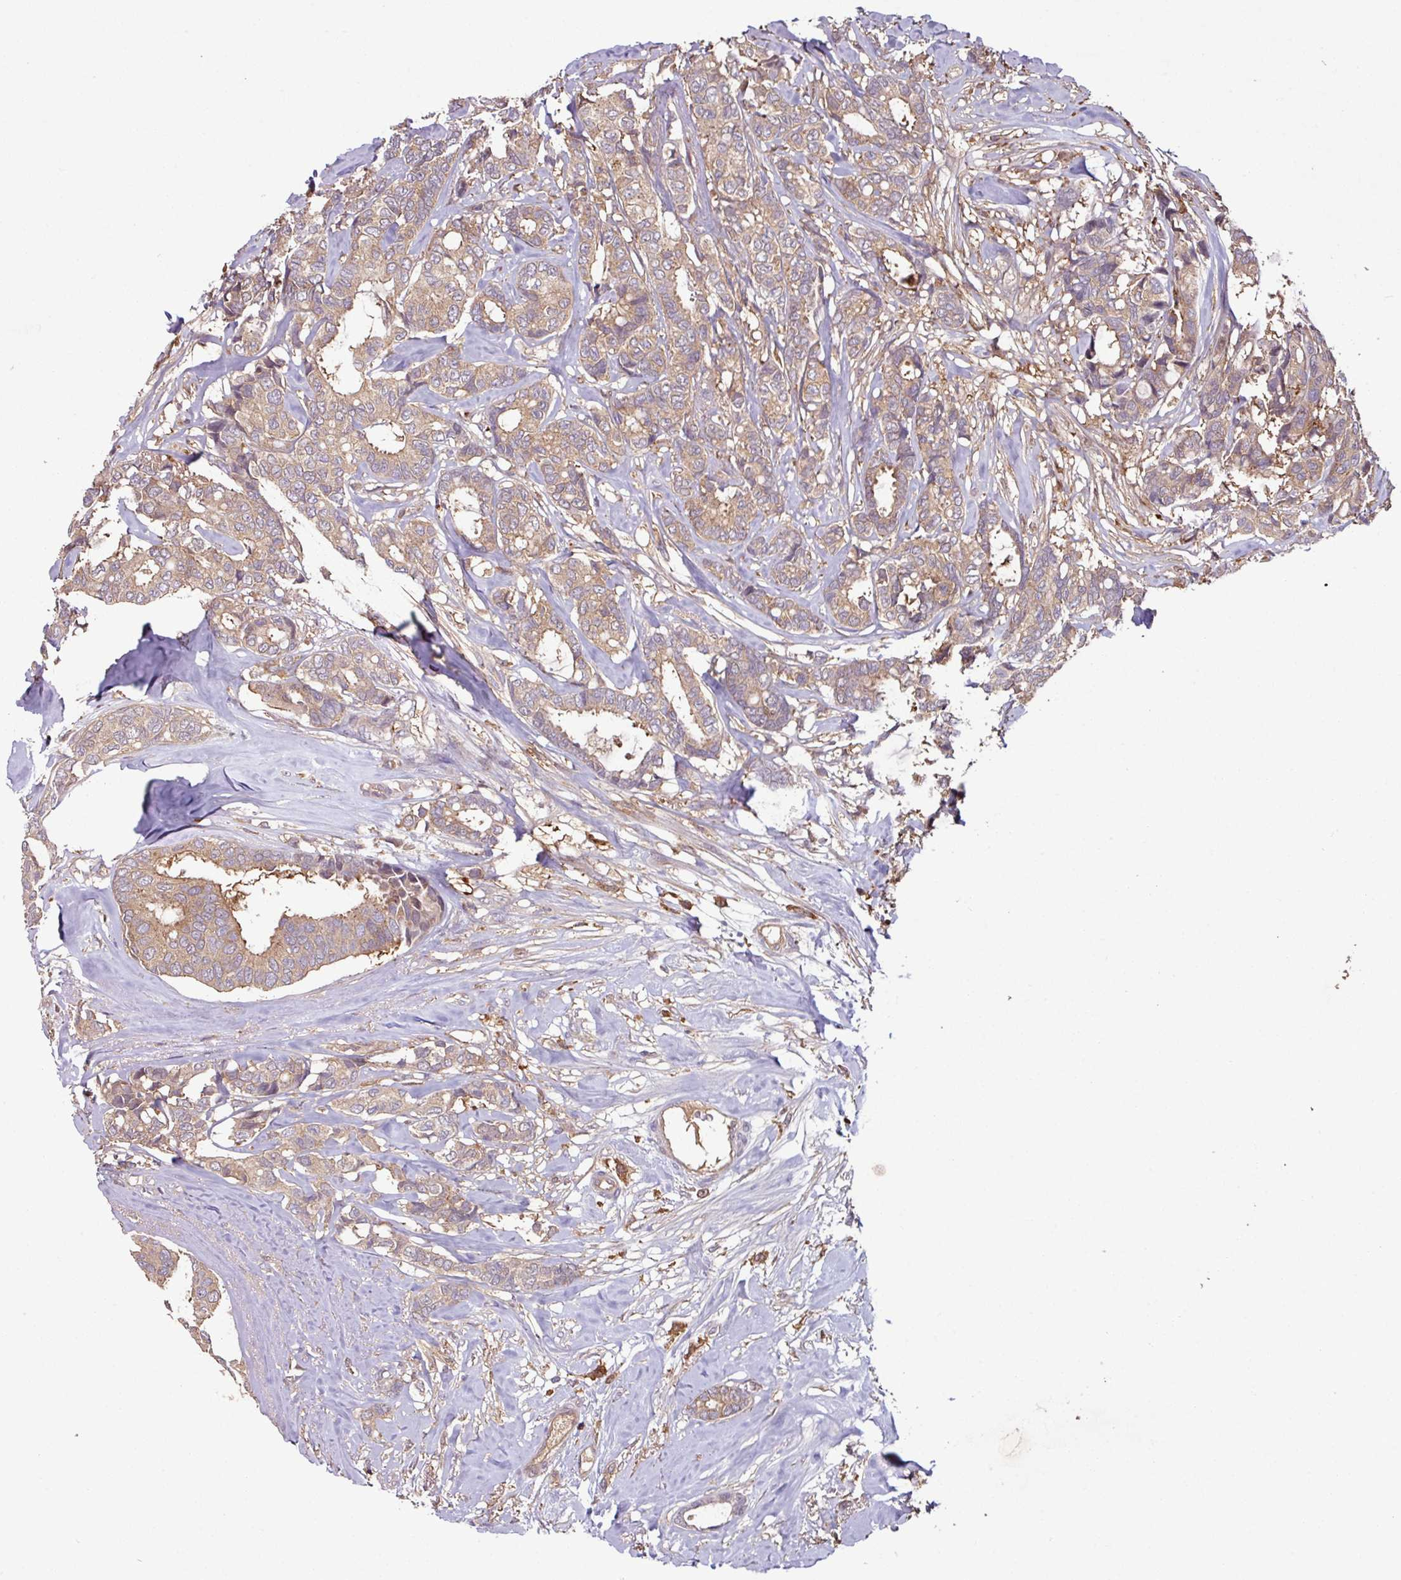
{"staining": {"intensity": "moderate", "quantity": ">75%", "location": "cytoplasmic/membranous"}, "tissue": "breast cancer", "cell_type": "Tumor cells", "image_type": "cancer", "snomed": [{"axis": "morphology", "description": "Duct carcinoma"}, {"axis": "topography", "description": "Breast"}], "caption": "Human breast intraductal carcinoma stained with a protein marker displays moderate staining in tumor cells.", "gene": "GNPDA1", "patient": {"sex": "female", "age": 87}}